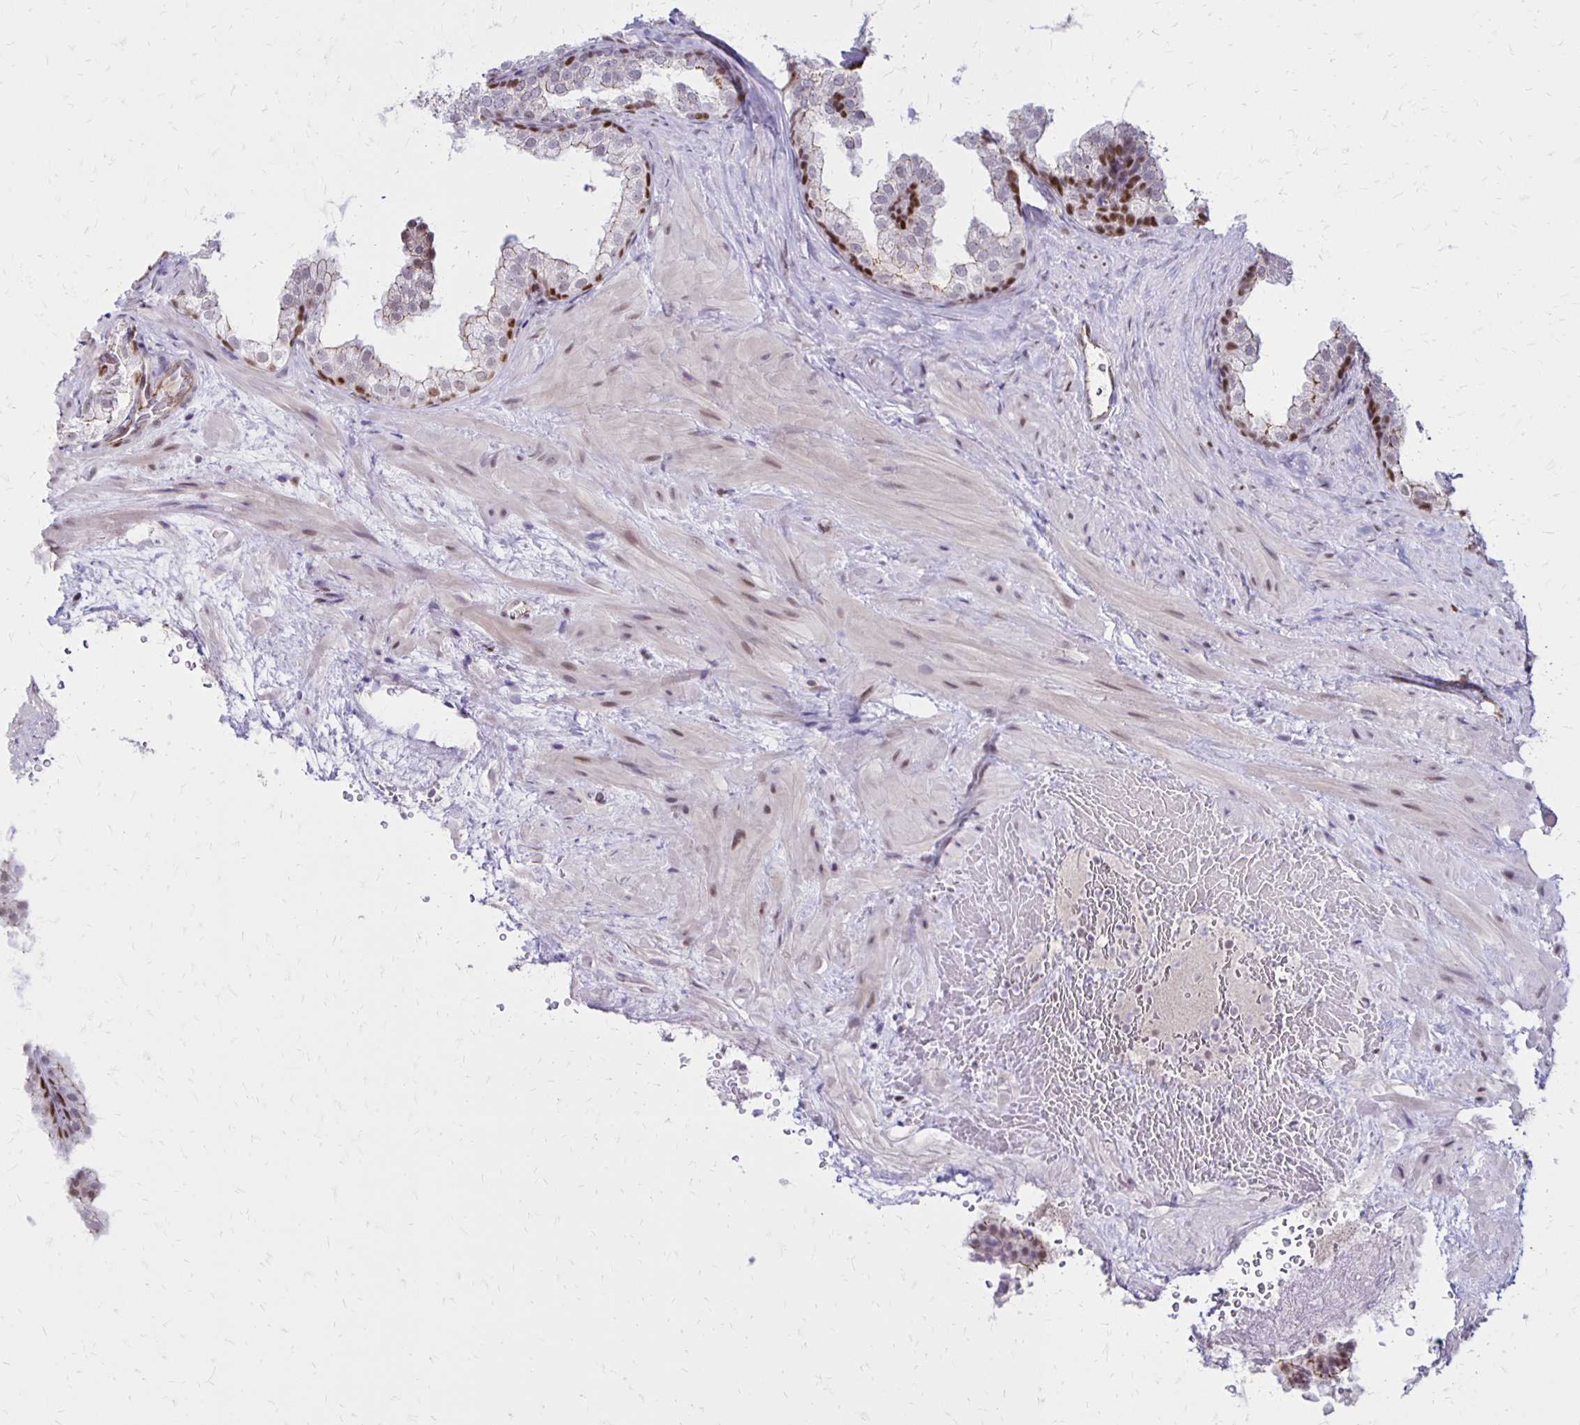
{"staining": {"intensity": "moderate", "quantity": "<25%", "location": "cytoplasmic/membranous,nuclear"}, "tissue": "prostate", "cell_type": "Glandular cells", "image_type": "normal", "snomed": [{"axis": "morphology", "description": "Normal tissue, NOS"}, {"axis": "topography", "description": "Prostate"}], "caption": "Immunohistochemistry micrograph of benign prostate: human prostate stained using immunohistochemistry (IHC) exhibits low levels of moderate protein expression localized specifically in the cytoplasmic/membranous,nuclear of glandular cells, appearing as a cytoplasmic/membranous,nuclear brown color.", "gene": "DDB2", "patient": {"sex": "male", "age": 37}}